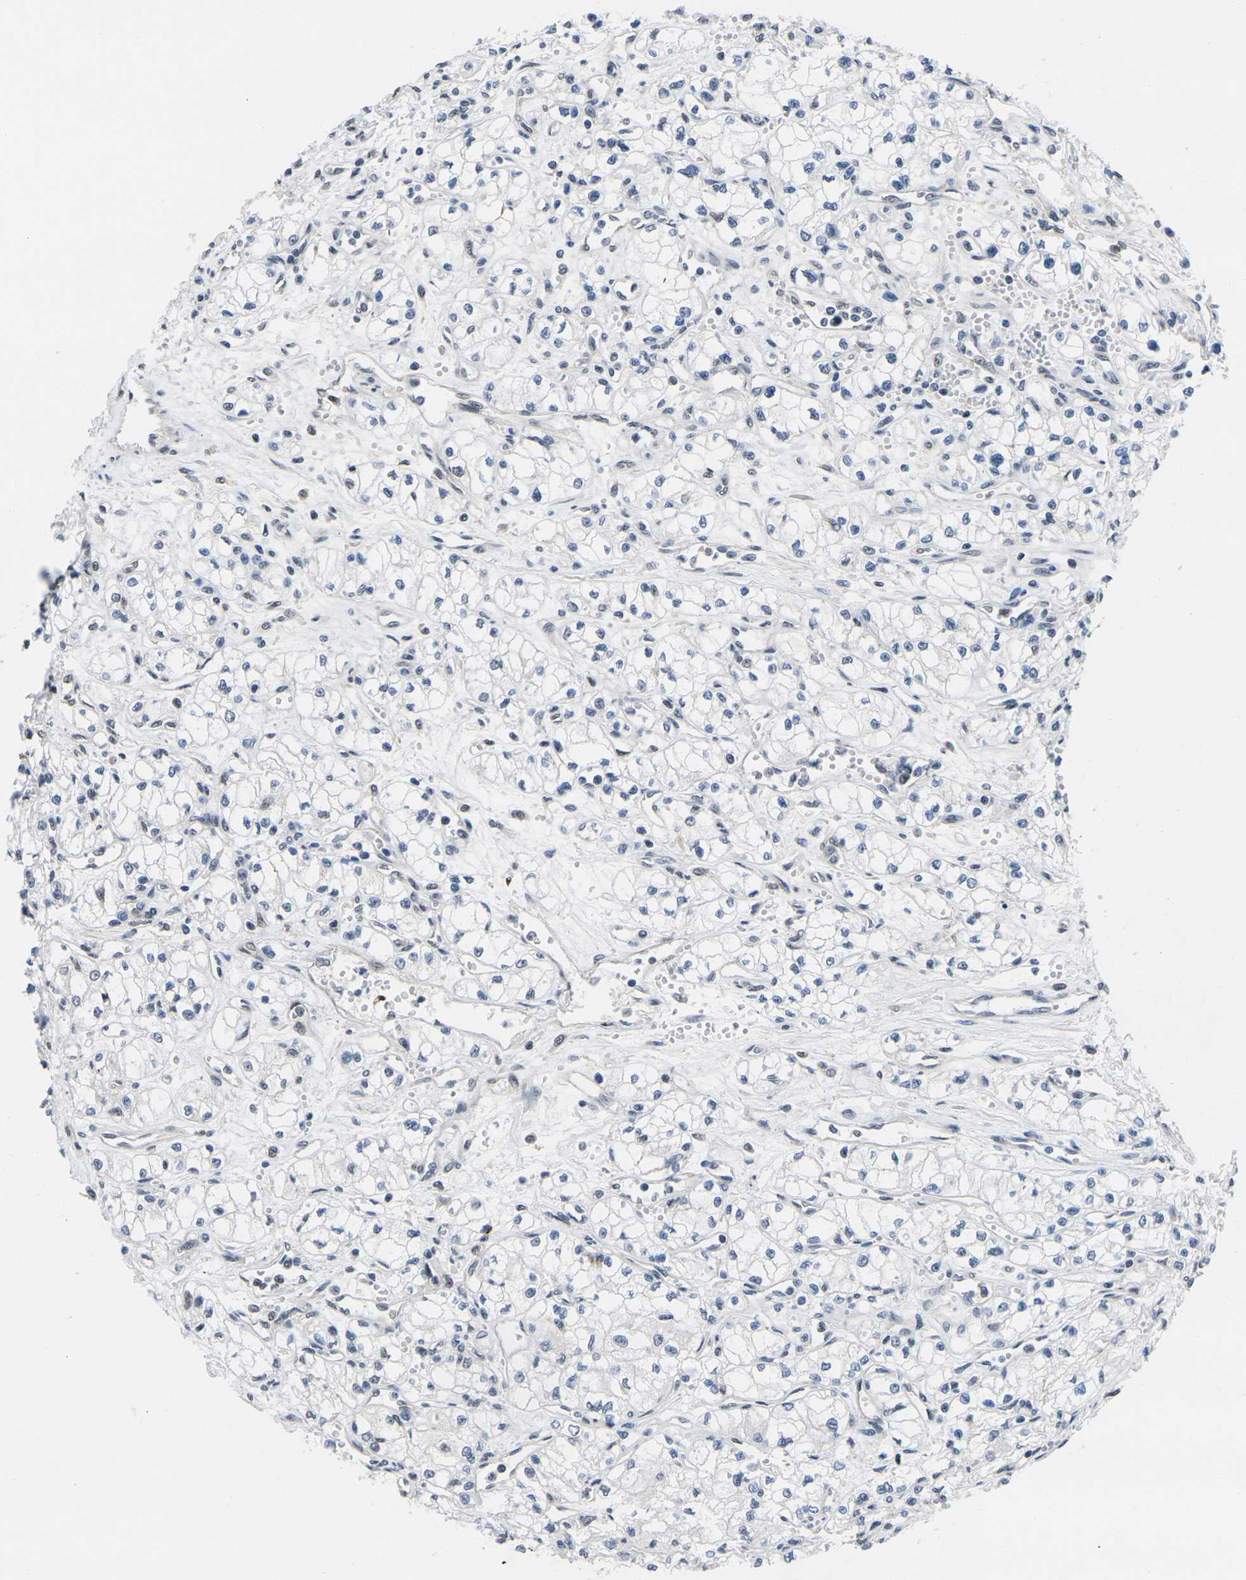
{"staining": {"intensity": "moderate", "quantity": "<25%", "location": "nuclear"}, "tissue": "renal cancer", "cell_type": "Tumor cells", "image_type": "cancer", "snomed": [{"axis": "morphology", "description": "Normal tissue, NOS"}, {"axis": "morphology", "description": "Adenocarcinoma, NOS"}, {"axis": "topography", "description": "Kidney"}], "caption": "IHC (DAB (3,3'-diaminobenzidine)) staining of renal cancer exhibits moderate nuclear protein expression in approximately <25% of tumor cells.", "gene": "RBM7", "patient": {"sex": "male", "age": 59}}